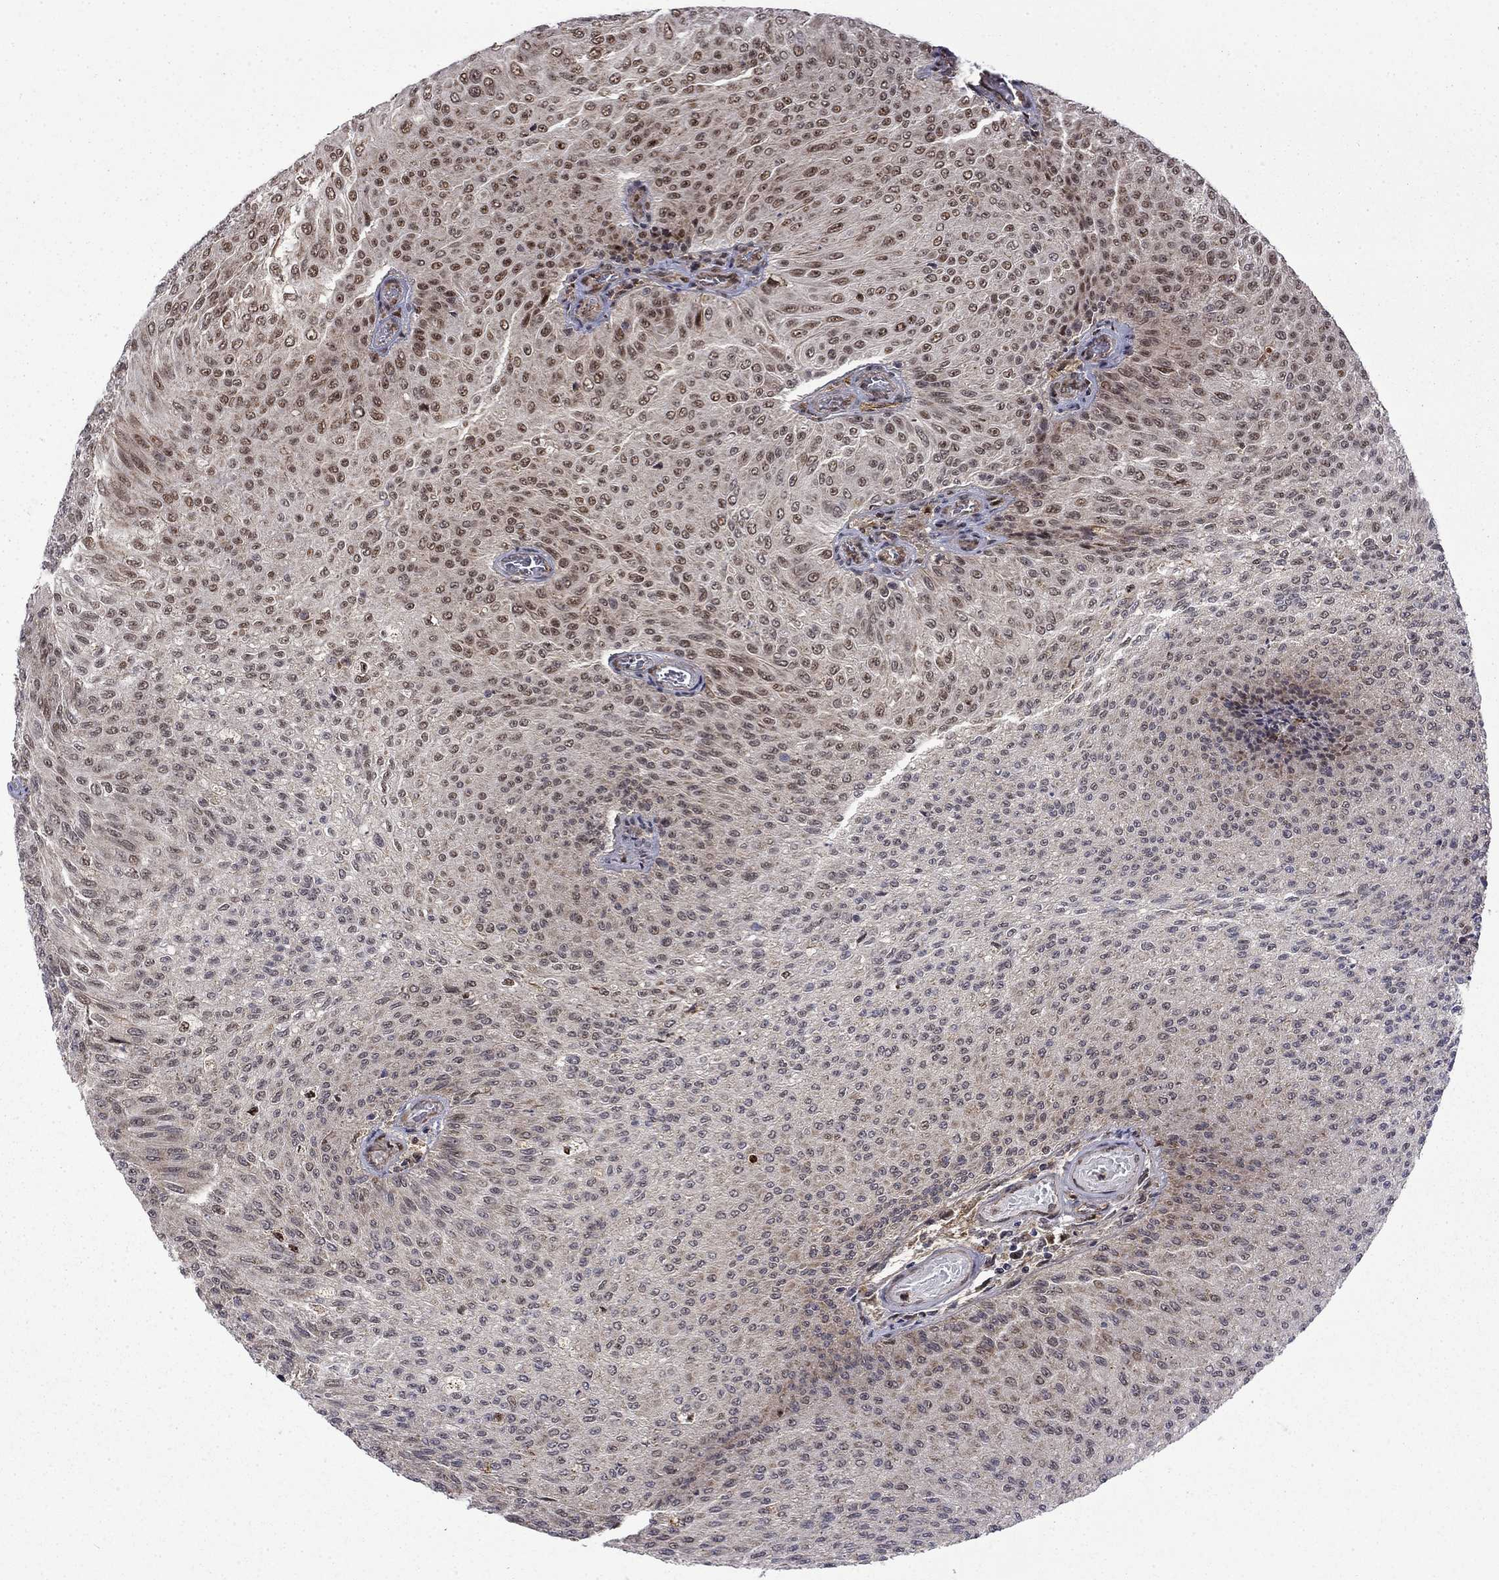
{"staining": {"intensity": "moderate", "quantity": "<25%", "location": "nuclear"}, "tissue": "urothelial cancer", "cell_type": "Tumor cells", "image_type": "cancer", "snomed": [{"axis": "morphology", "description": "Urothelial carcinoma, Low grade"}, {"axis": "topography", "description": "Ureter, NOS"}, {"axis": "topography", "description": "Urinary bladder"}], "caption": "Immunohistochemistry (IHC) (DAB) staining of urothelial cancer exhibits moderate nuclear protein positivity in approximately <25% of tumor cells. The staining was performed using DAB, with brown indicating positive protein expression. Nuclei are stained blue with hematoxylin.", "gene": "KPNA3", "patient": {"sex": "male", "age": 78}}